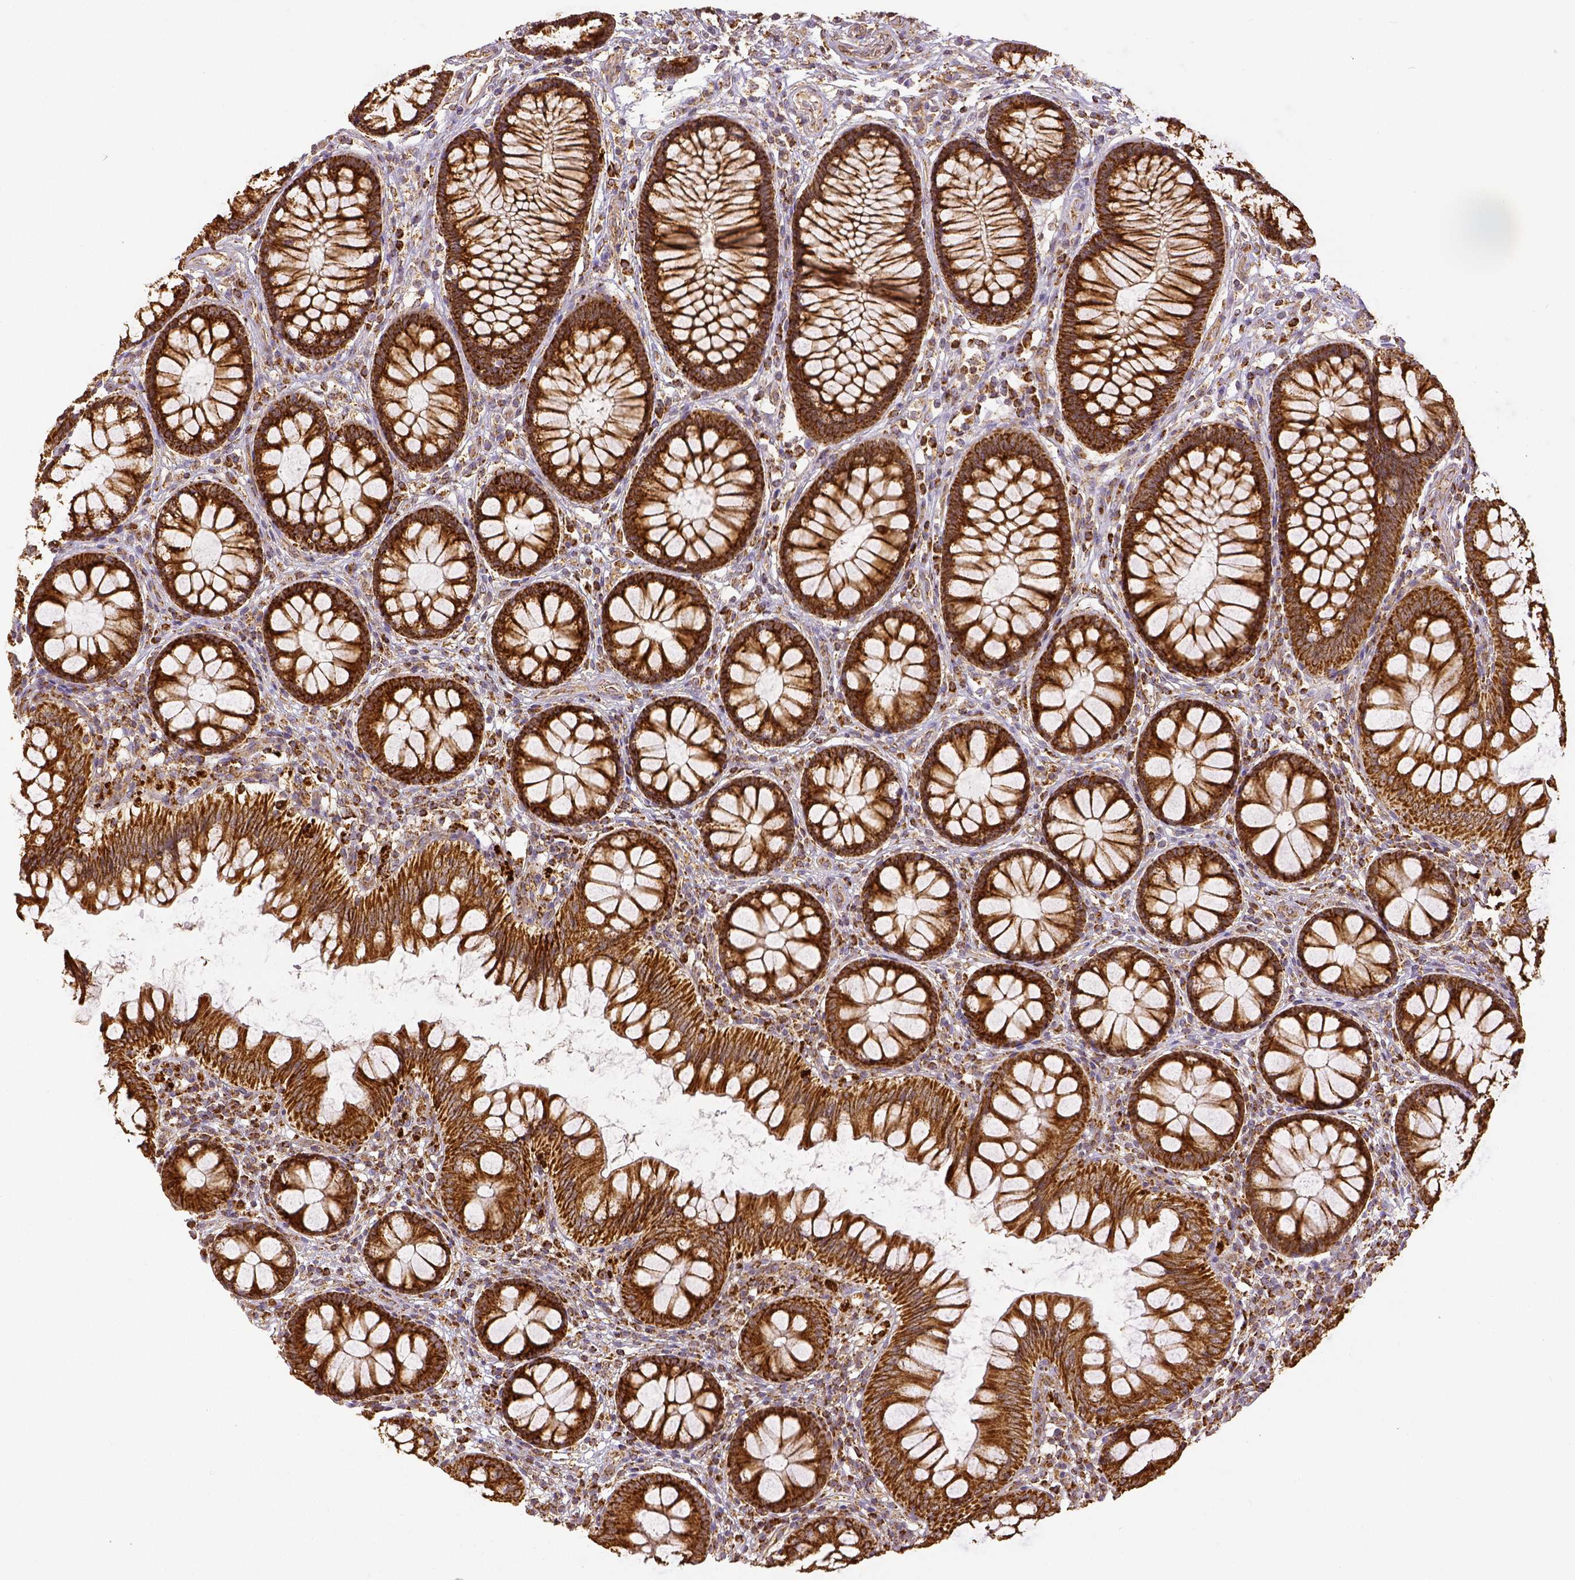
{"staining": {"intensity": "strong", "quantity": ">75%", "location": "cytoplasmic/membranous"}, "tissue": "colon", "cell_type": "Endothelial cells", "image_type": "normal", "snomed": [{"axis": "morphology", "description": "Normal tissue, NOS"}, {"axis": "morphology", "description": "Adenoma, NOS"}, {"axis": "topography", "description": "Soft tissue"}, {"axis": "topography", "description": "Colon"}], "caption": "DAB immunohistochemical staining of benign colon shows strong cytoplasmic/membranous protein expression in approximately >75% of endothelial cells. (DAB = brown stain, brightfield microscopy at high magnification).", "gene": "SDHB", "patient": {"sex": "male", "age": 47}}